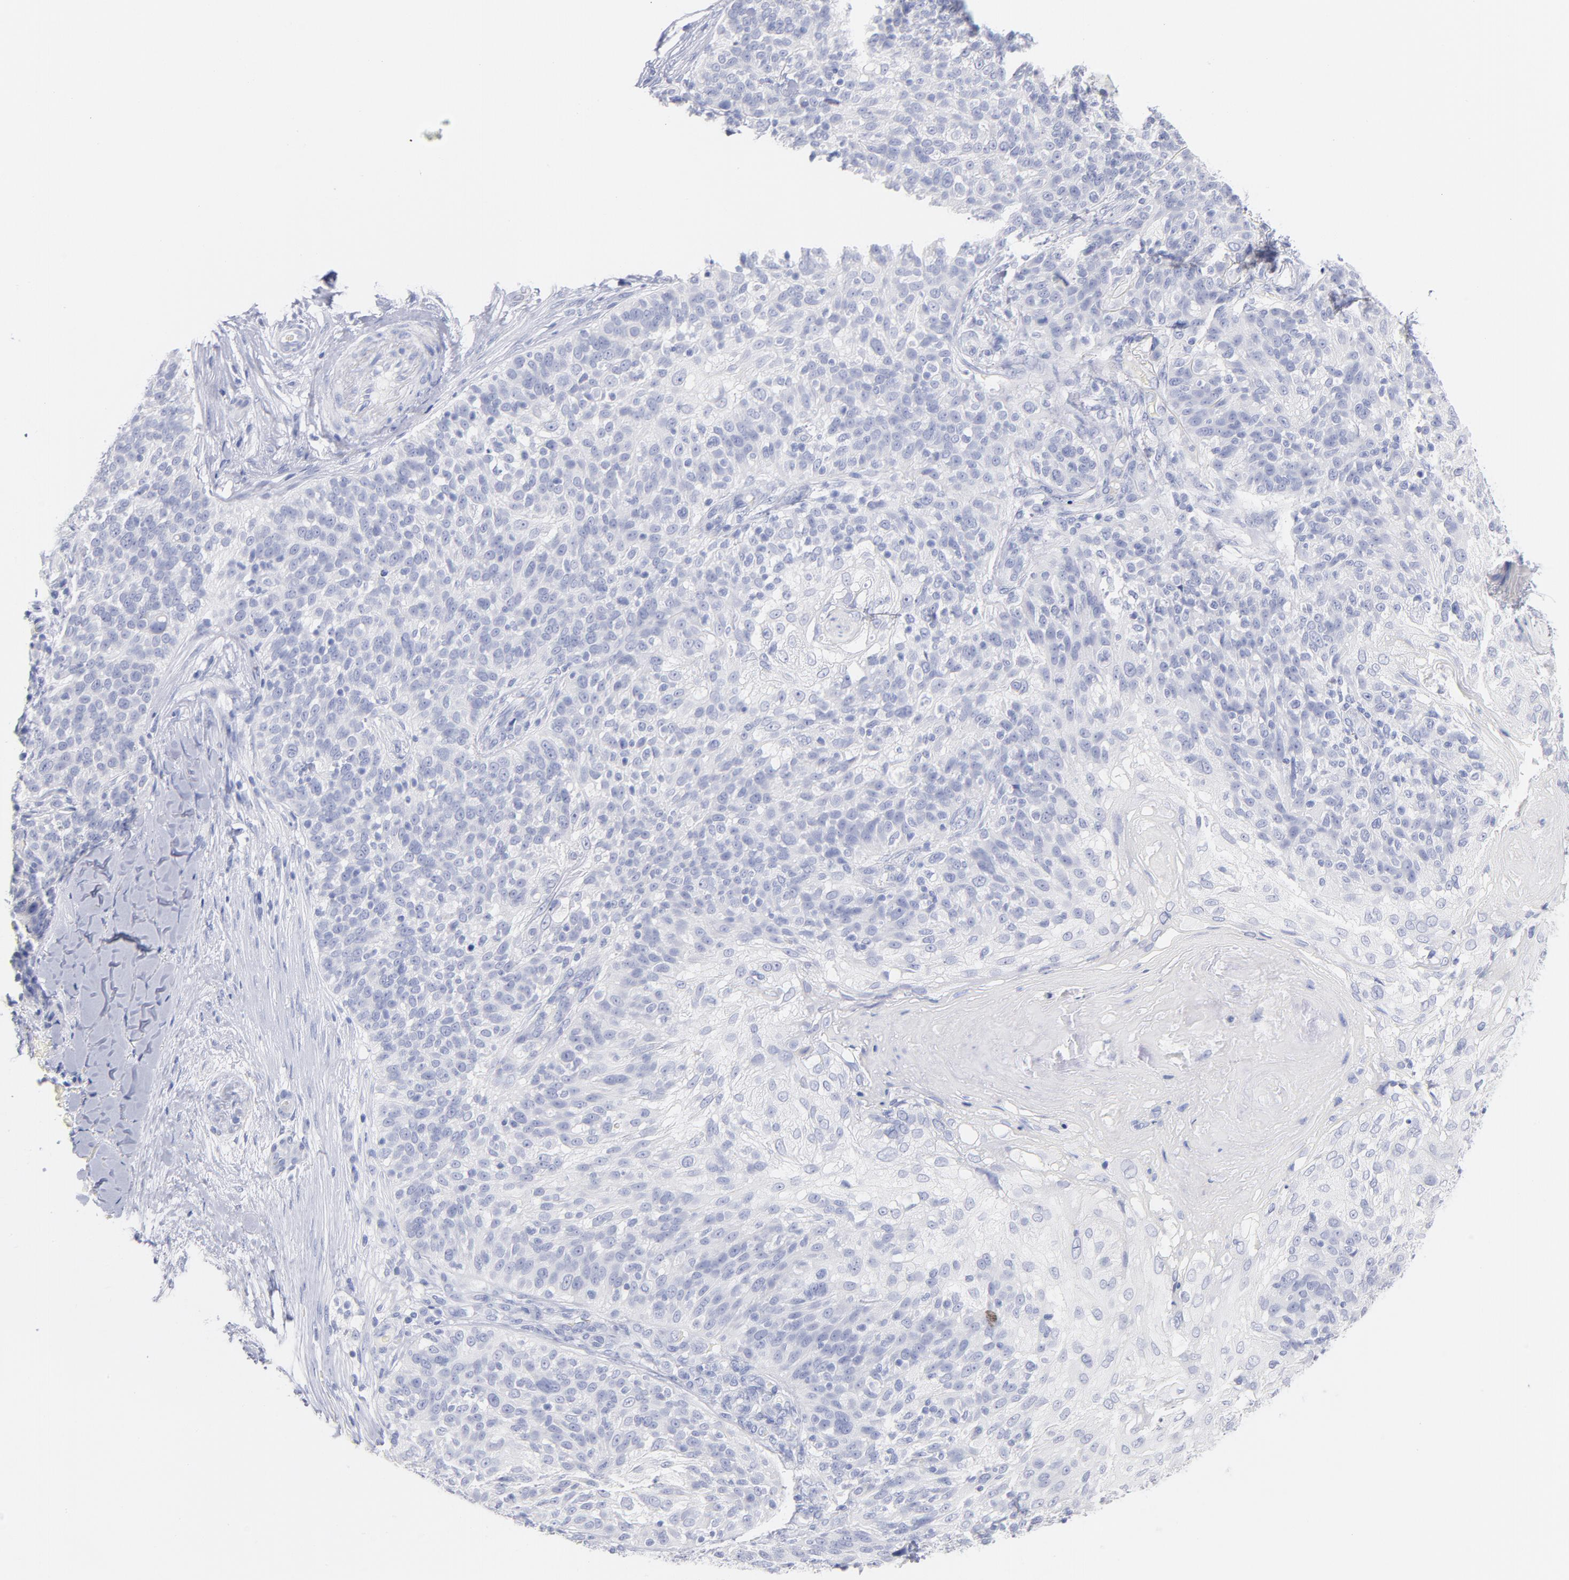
{"staining": {"intensity": "negative", "quantity": "none", "location": "none"}, "tissue": "skin cancer", "cell_type": "Tumor cells", "image_type": "cancer", "snomed": [{"axis": "morphology", "description": "Normal tissue, NOS"}, {"axis": "morphology", "description": "Squamous cell carcinoma, NOS"}, {"axis": "topography", "description": "Skin"}], "caption": "Histopathology image shows no protein expression in tumor cells of skin squamous cell carcinoma tissue.", "gene": "SCGN", "patient": {"sex": "female", "age": 83}}